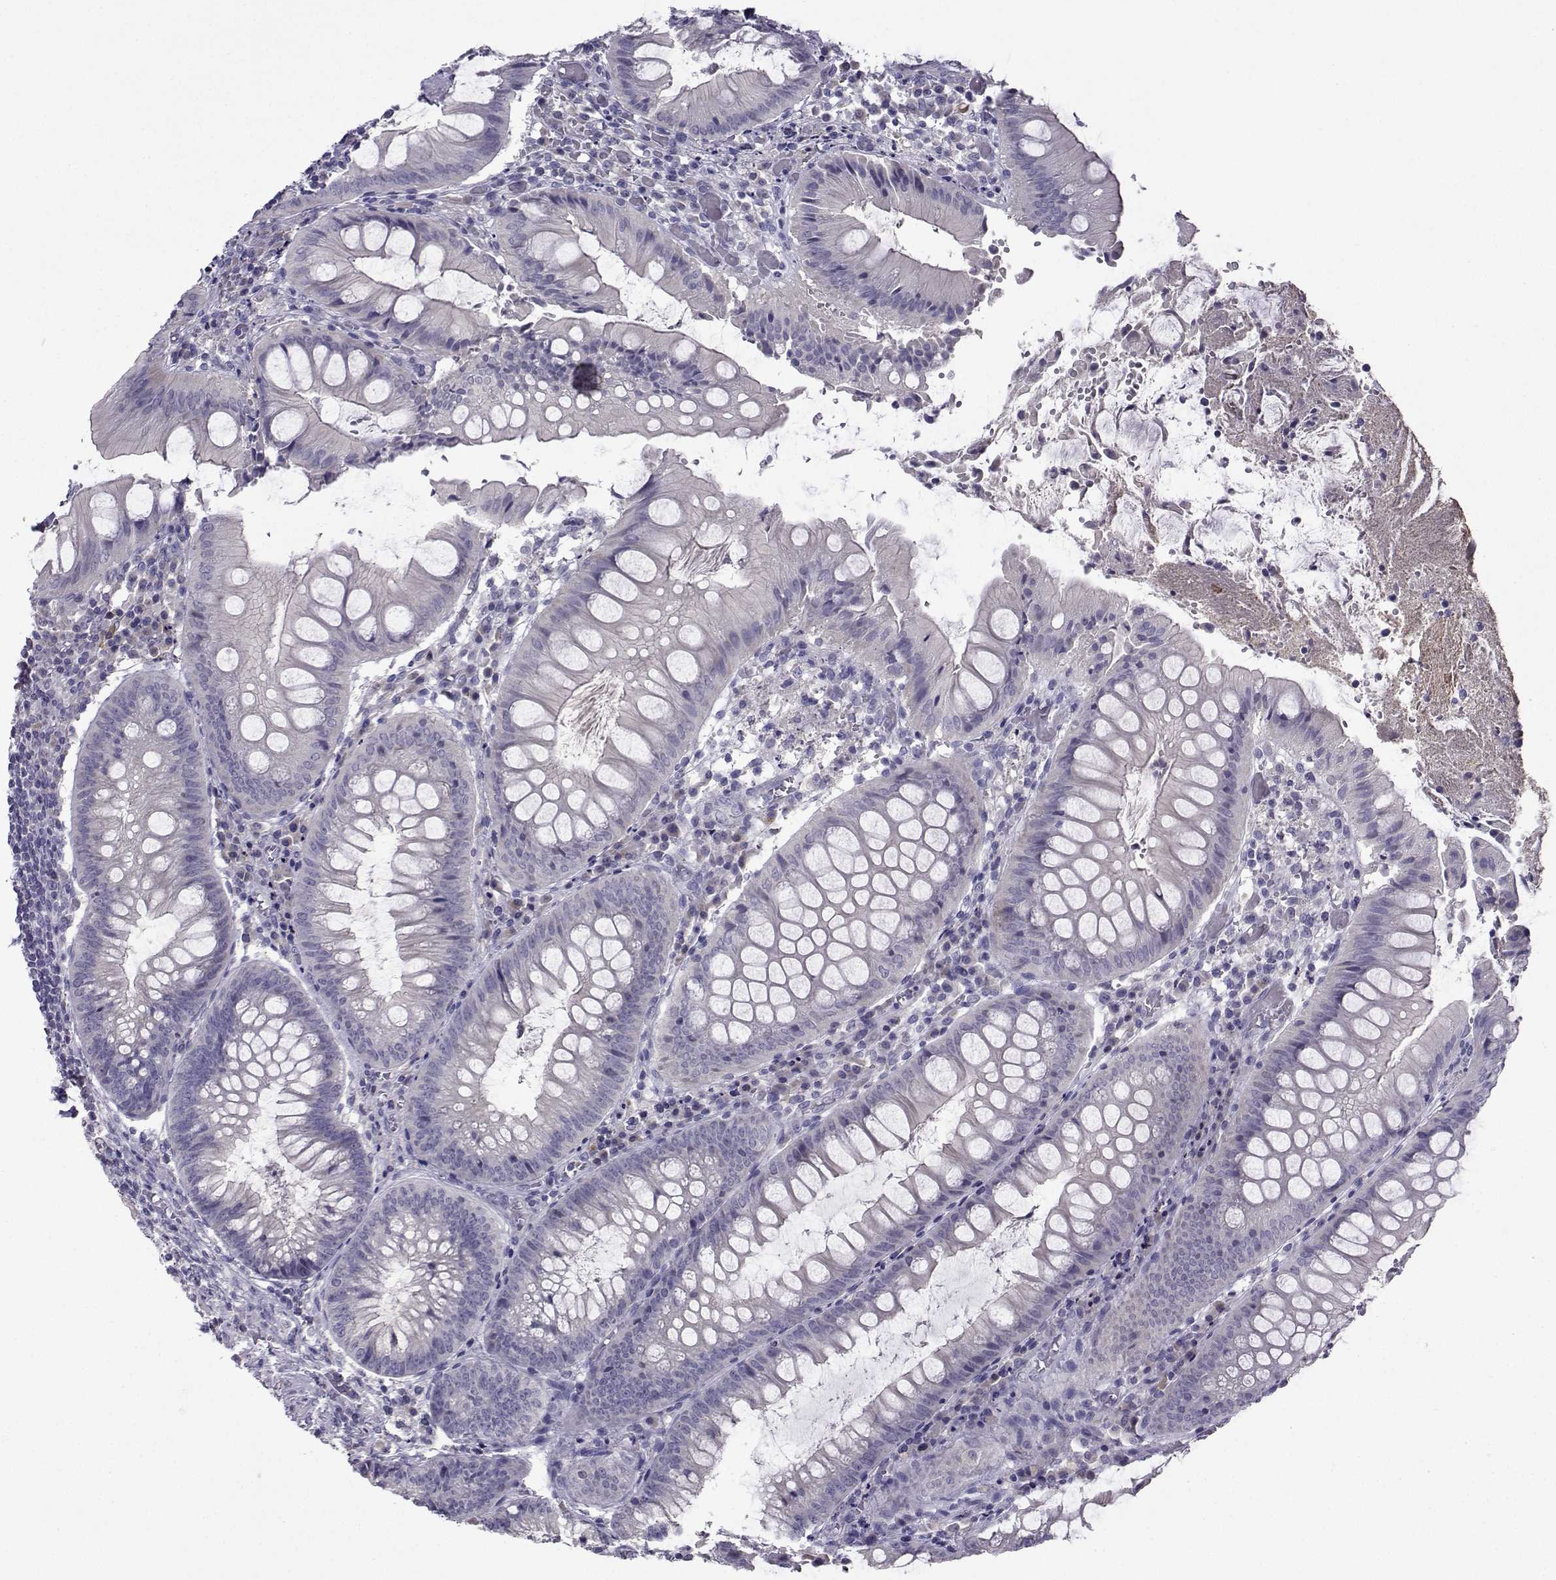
{"staining": {"intensity": "negative", "quantity": "none", "location": "none"}, "tissue": "appendix", "cell_type": "Glandular cells", "image_type": "normal", "snomed": [{"axis": "morphology", "description": "Normal tissue, NOS"}, {"axis": "morphology", "description": "Inflammation, NOS"}, {"axis": "topography", "description": "Appendix"}], "caption": "A high-resolution micrograph shows immunohistochemistry (IHC) staining of unremarkable appendix, which reveals no significant staining in glandular cells.", "gene": "CRYBB1", "patient": {"sex": "male", "age": 16}}